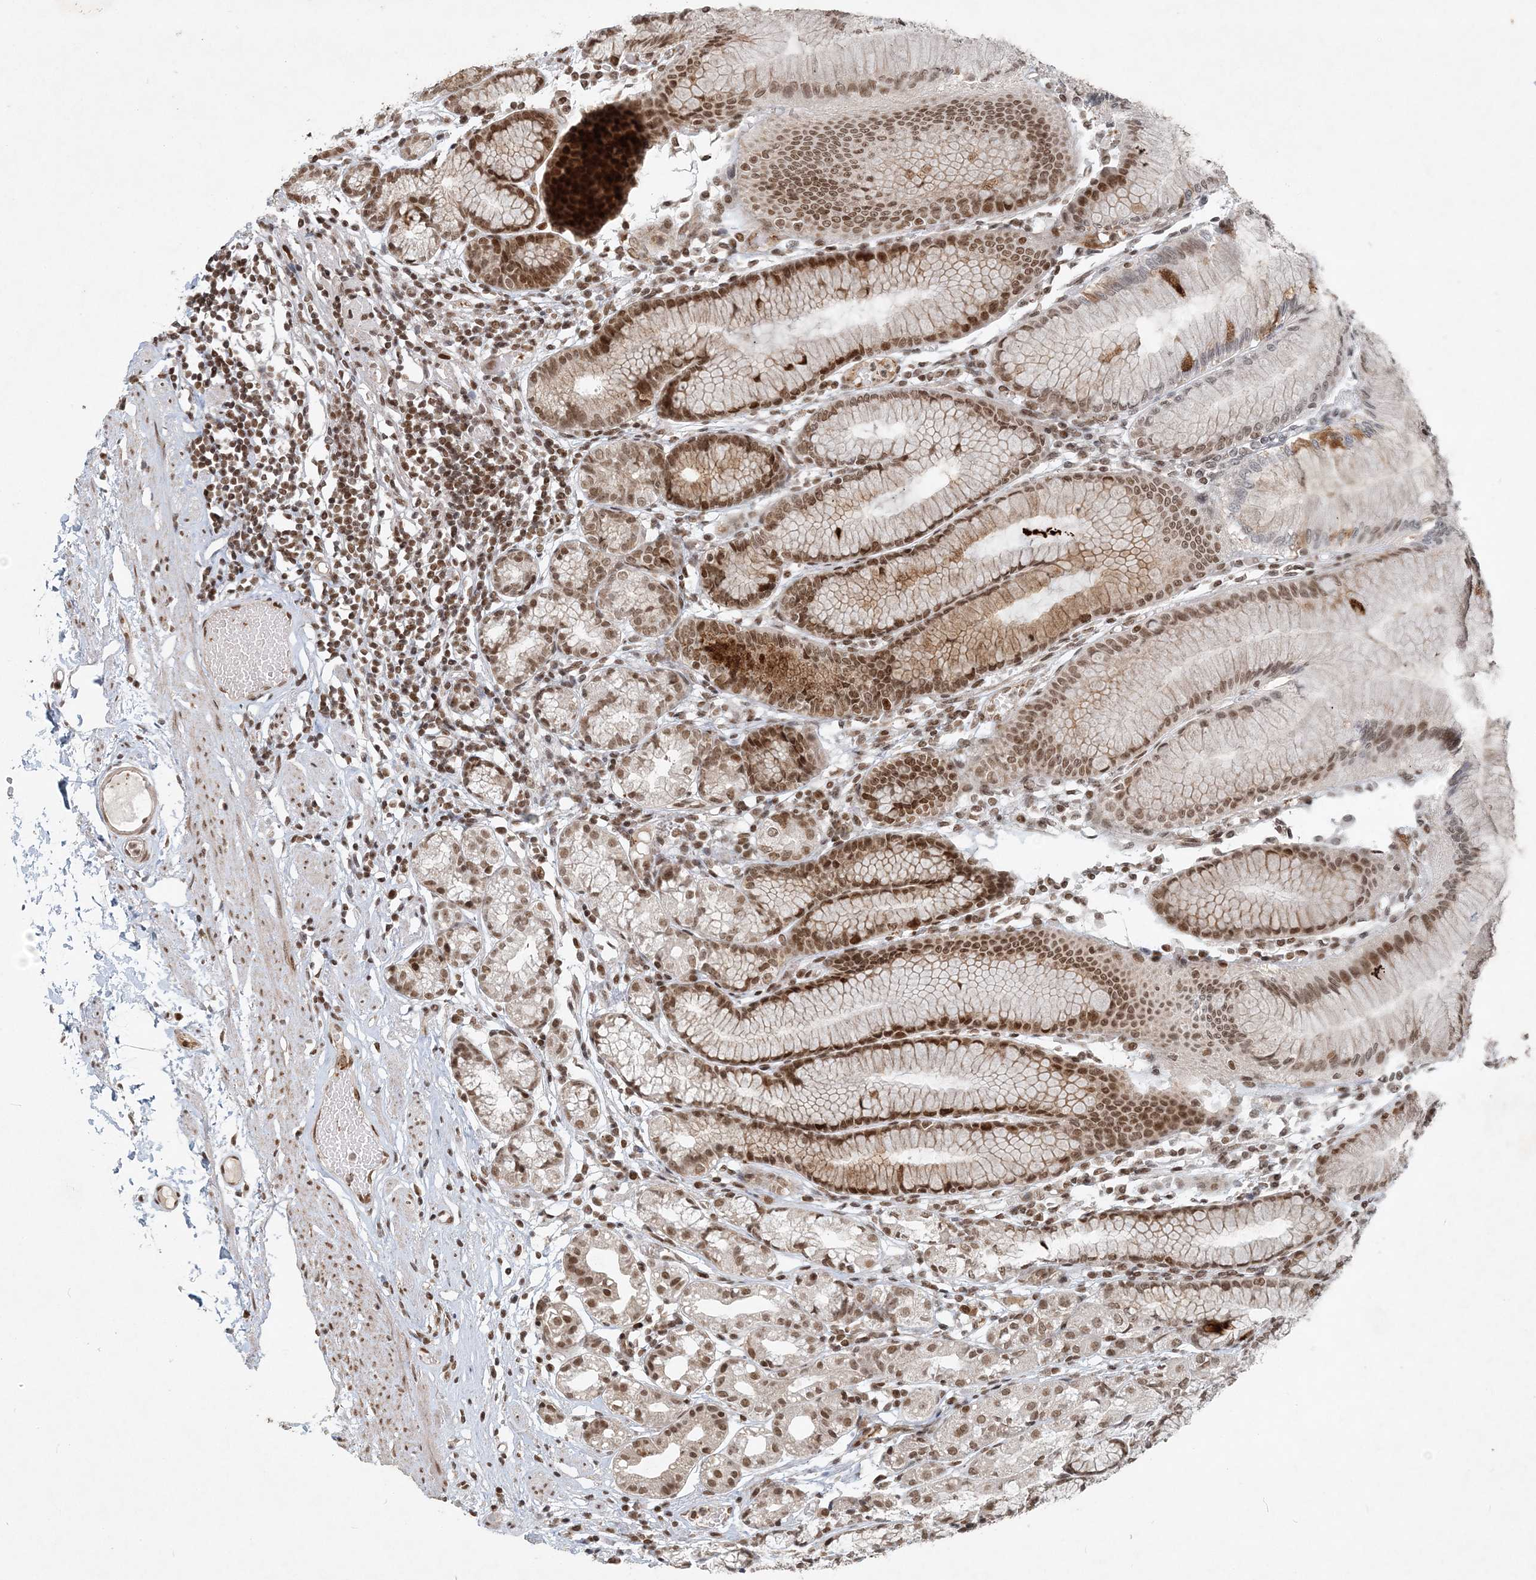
{"staining": {"intensity": "moderate", "quantity": "25%-75%", "location": "nuclear"}, "tissue": "stomach", "cell_type": "Glandular cells", "image_type": "normal", "snomed": [{"axis": "morphology", "description": "Normal tissue, NOS"}, {"axis": "topography", "description": "Stomach"}], "caption": "Unremarkable stomach displays moderate nuclear positivity in approximately 25%-75% of glandular cells.", "gene": "BAZ1B", "patient": {"sex": "female", "age": 57}}